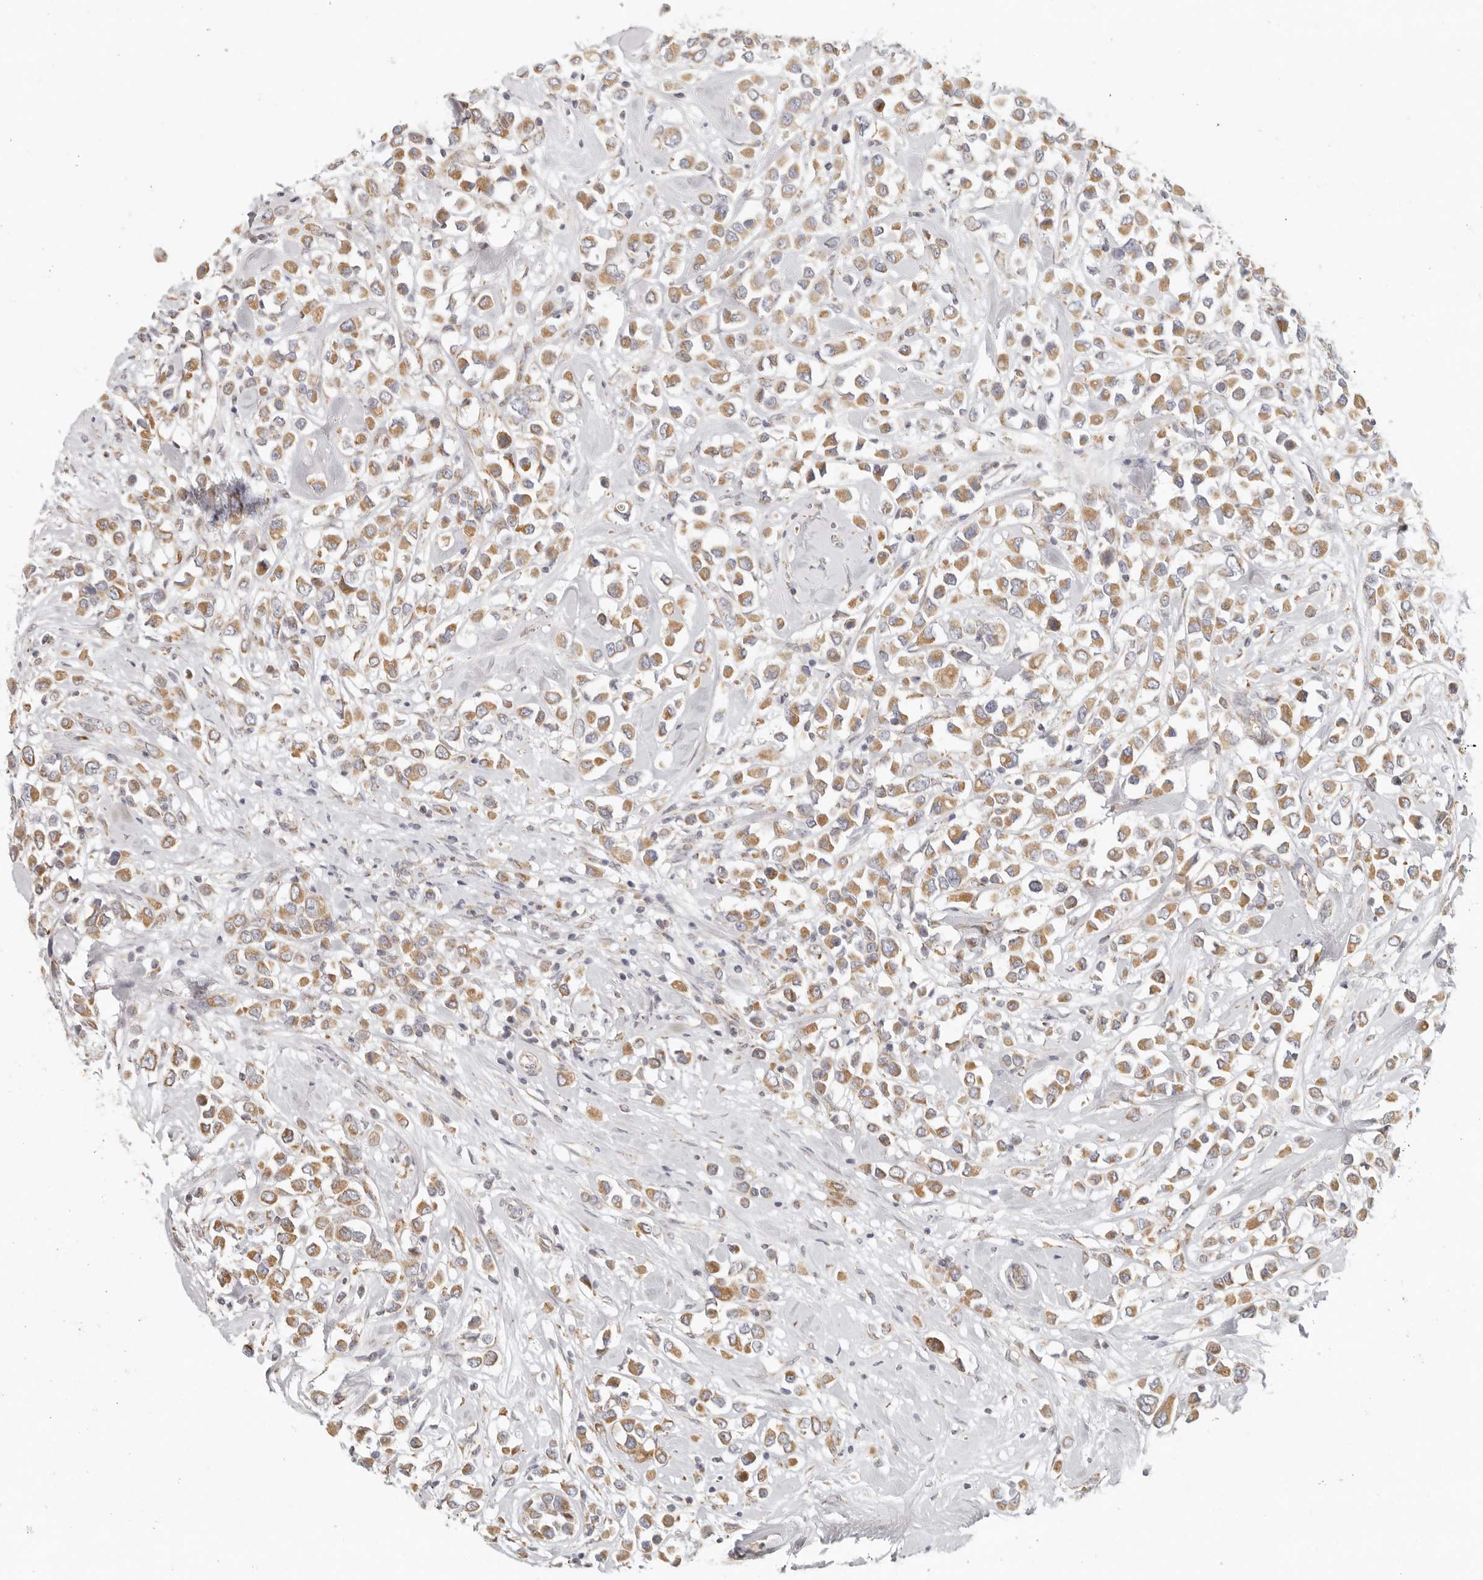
{"staining": {"intensity": "moderate", "quantity": ">75%", "location": "cytoplasmic/membranous"}, "tissue": "breast cancer", "cell_type": "Tumor cells", "image_type": "cancer", "snomed": [{"axis": "morphology", "description": "Duct carcinoma"}, {"axis": "topography", "description": "Breast"}], "caption": "Immunohistochemical staining of human intraductal carcinoma (breast) demonstrates moderate cytoplasmic/membranous protein positivity in about >75% of tumor cells.", "gene": "KDF1", "patient": {"sex": "female", "age": 61}}